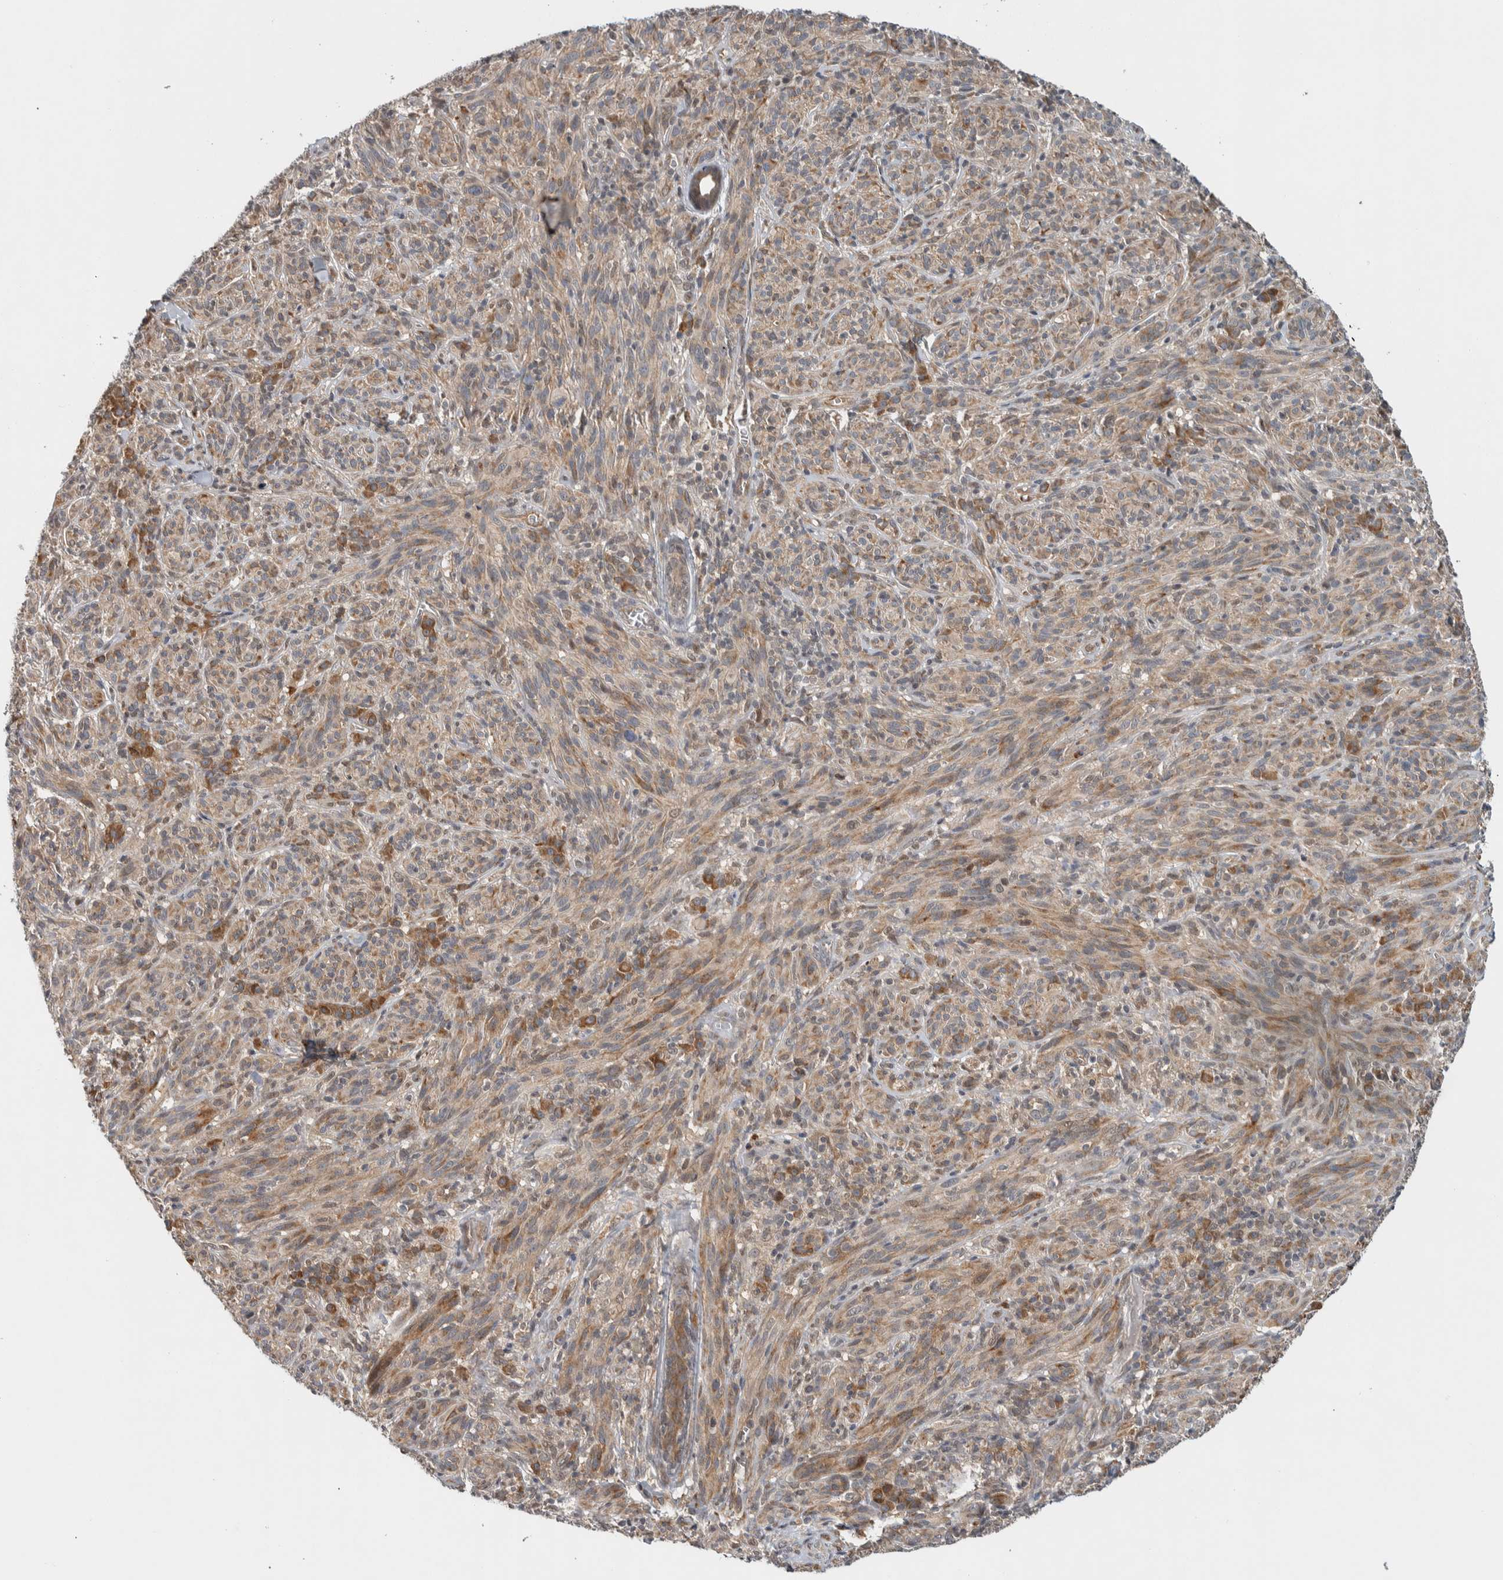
{"staining": {"intensity": "weak", "quantity": ">75%", "location": "cytoplasmic/membranous"}, "tissue": "melanoma", "cell_type": "Tumor cells", "image_type": "cancer", "snomed": [{"axis": "morphology", "description": "Malignant melanoma, NOS"}, {"axis": "topography", "description": "Skin of head"}], "caption": "This micrograph shows malignant melanoma stained with IHC to label a protein in brown. The cytoplasmic/membranous of tumor cells show weak positivity for the protein. Nuclei are counter-stained blue.", "gene": "TBC1D31", "patient": {"sex": "male", "age": 96}}